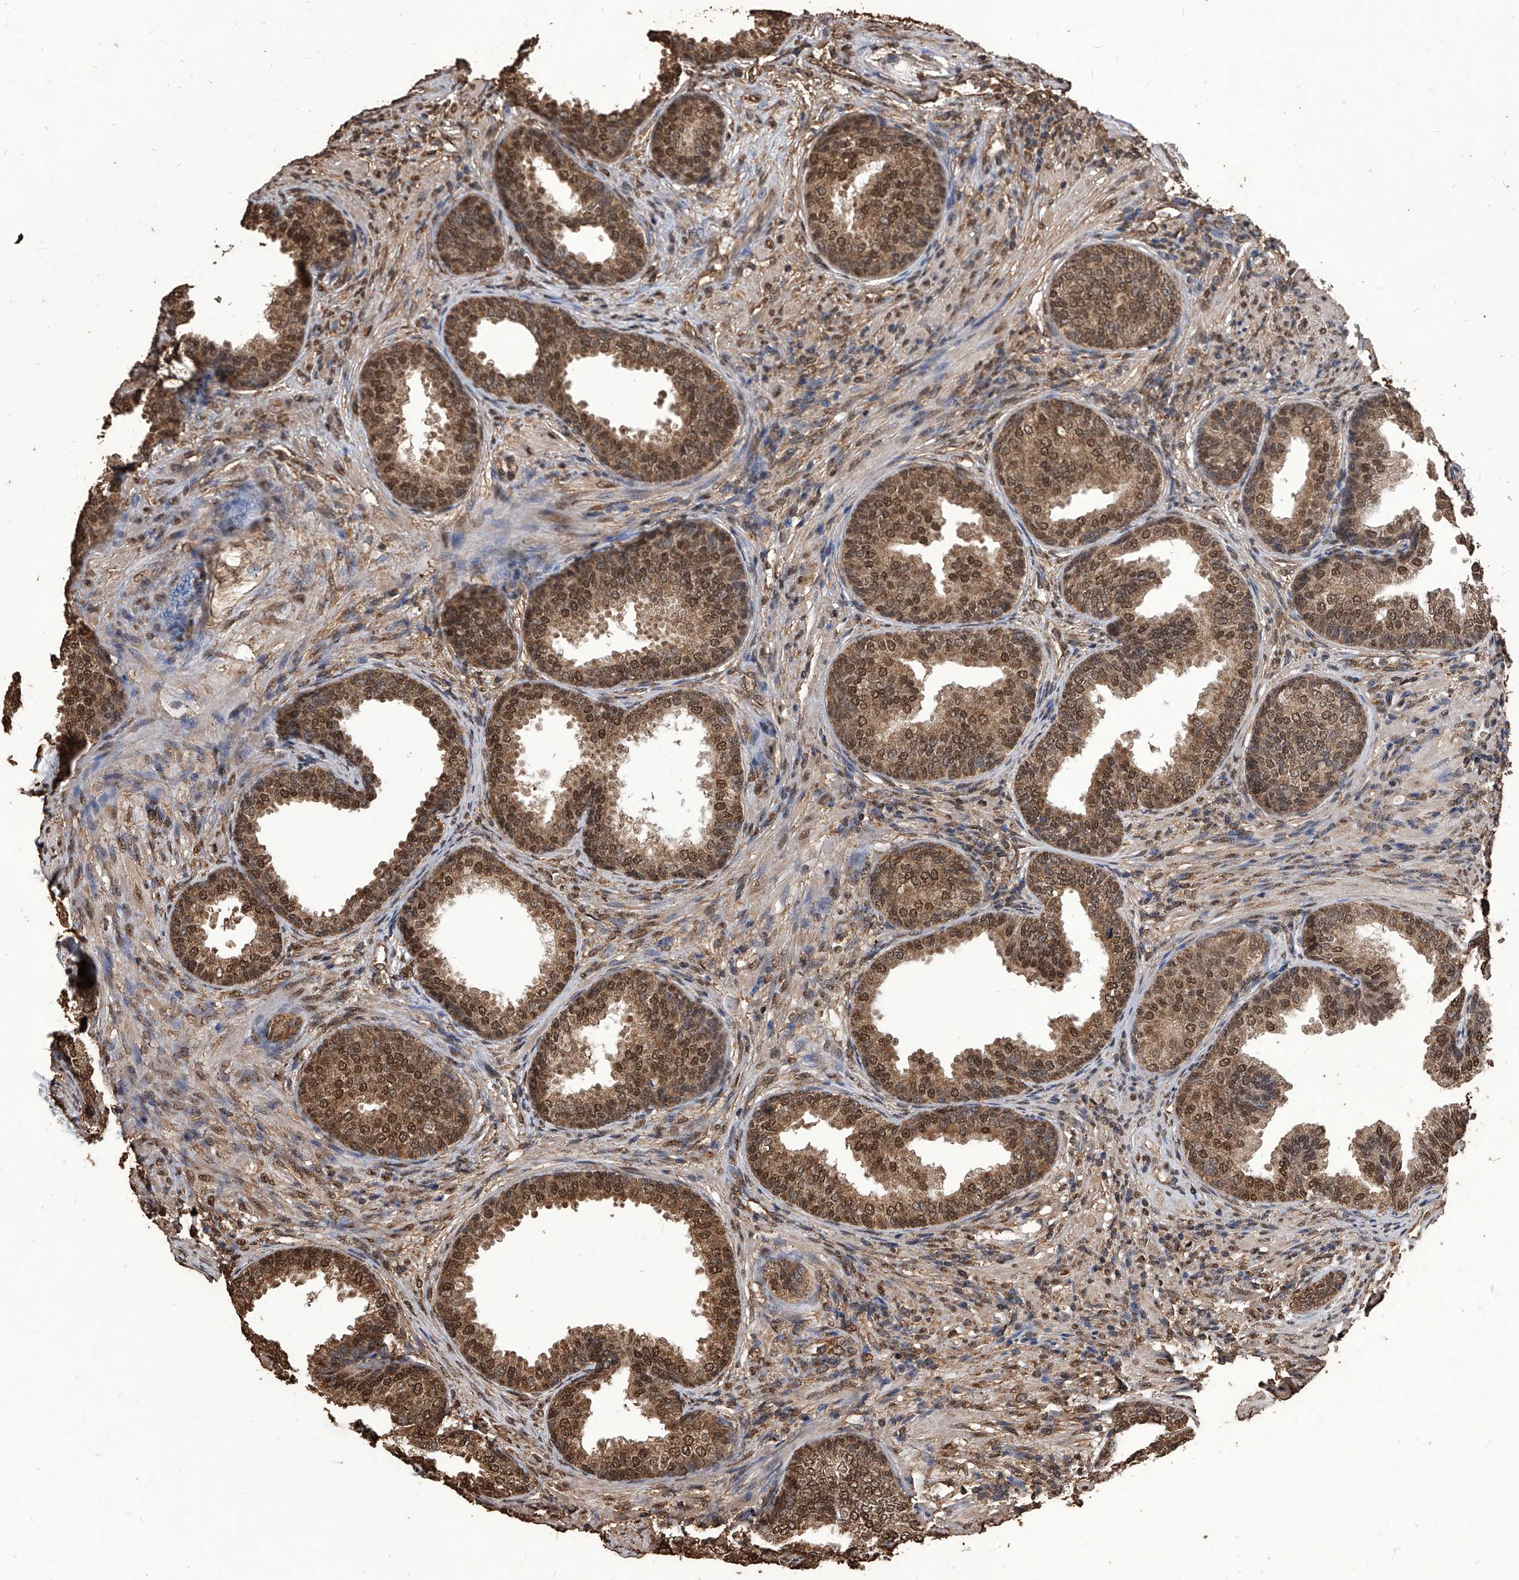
{"staining": {"intensity": "strong", "quantity": "25%-75%", "location": "cytoplasmic/membranous,nuclear"}, "tissue": "prostate", "cell_type": "Glandular cells", "image_type": "normal", "snomed": [{"axis": "morphology", "description": "Normal tissue, NOS"}, {"axis": "topography", "description": "Prostate"}], "caption": "Protein expression analysis of benign human prostate reveals strong cytoplasmic/membranous,nuclear positivity in approximately 25%-75% of glandular cells.", "gene": "FBXL4", "patient": {"sex": "male", "age": 76}}